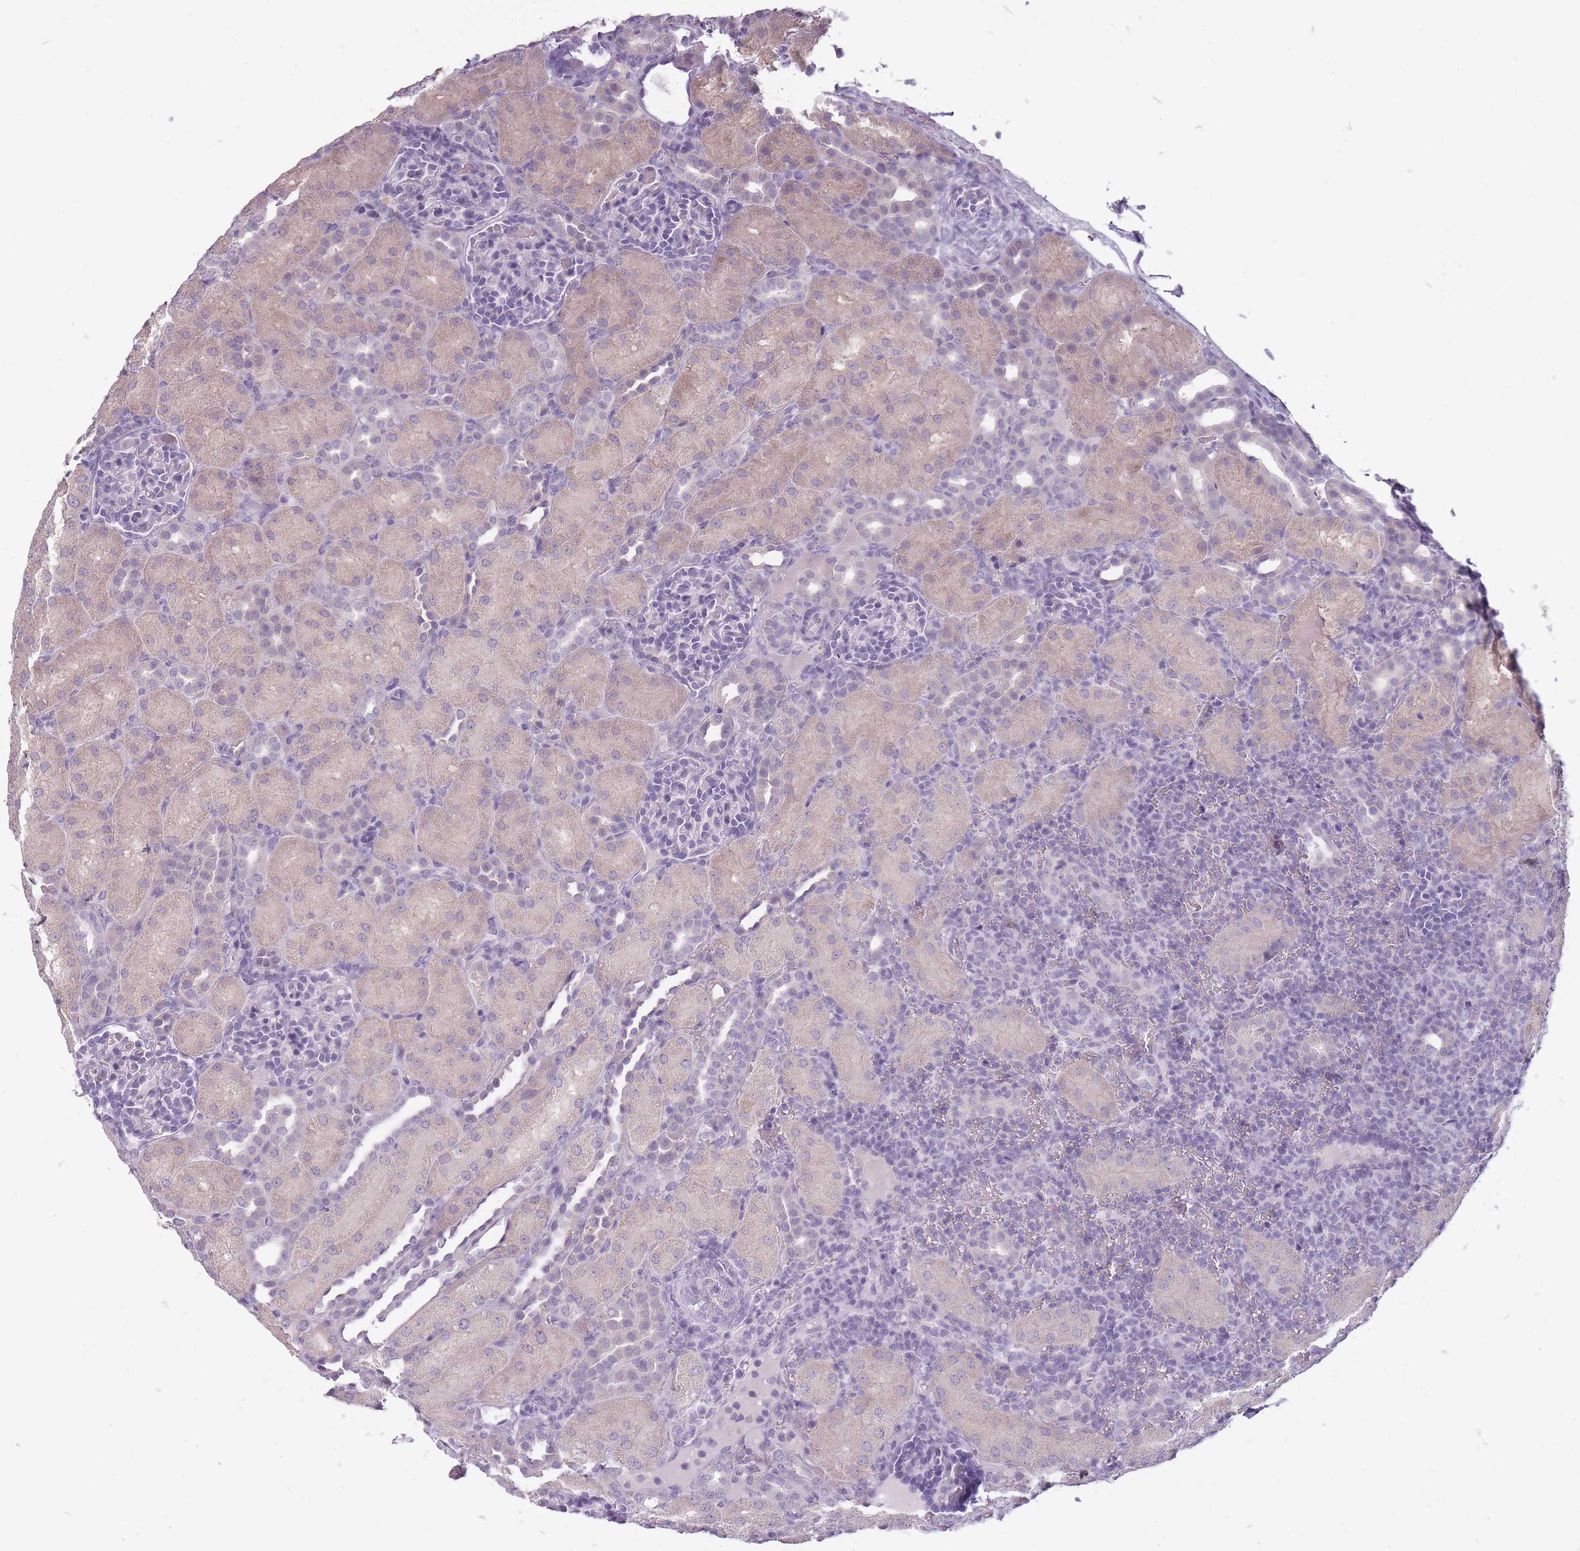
{"staining": {"intensity": "negative", "quantity": "none", "location": "none"}, "tissue": "kidney", "cell_type": "Cells in glomeruli", "image_type": "normal", "snomed": [{"axis": "morphology", "description": "Normal tissue, NOS"}, {"axis": "topography", "description": "Kidney"}], "caption": "This image is of benign kidney stained with immunohistochemistry to label a protein in brown with the nuclei are counter-stained blue. There is no expression in cells in glomeruli.", "gene": "FAM43B", "patient": {"sex": "male", "age": 1}}